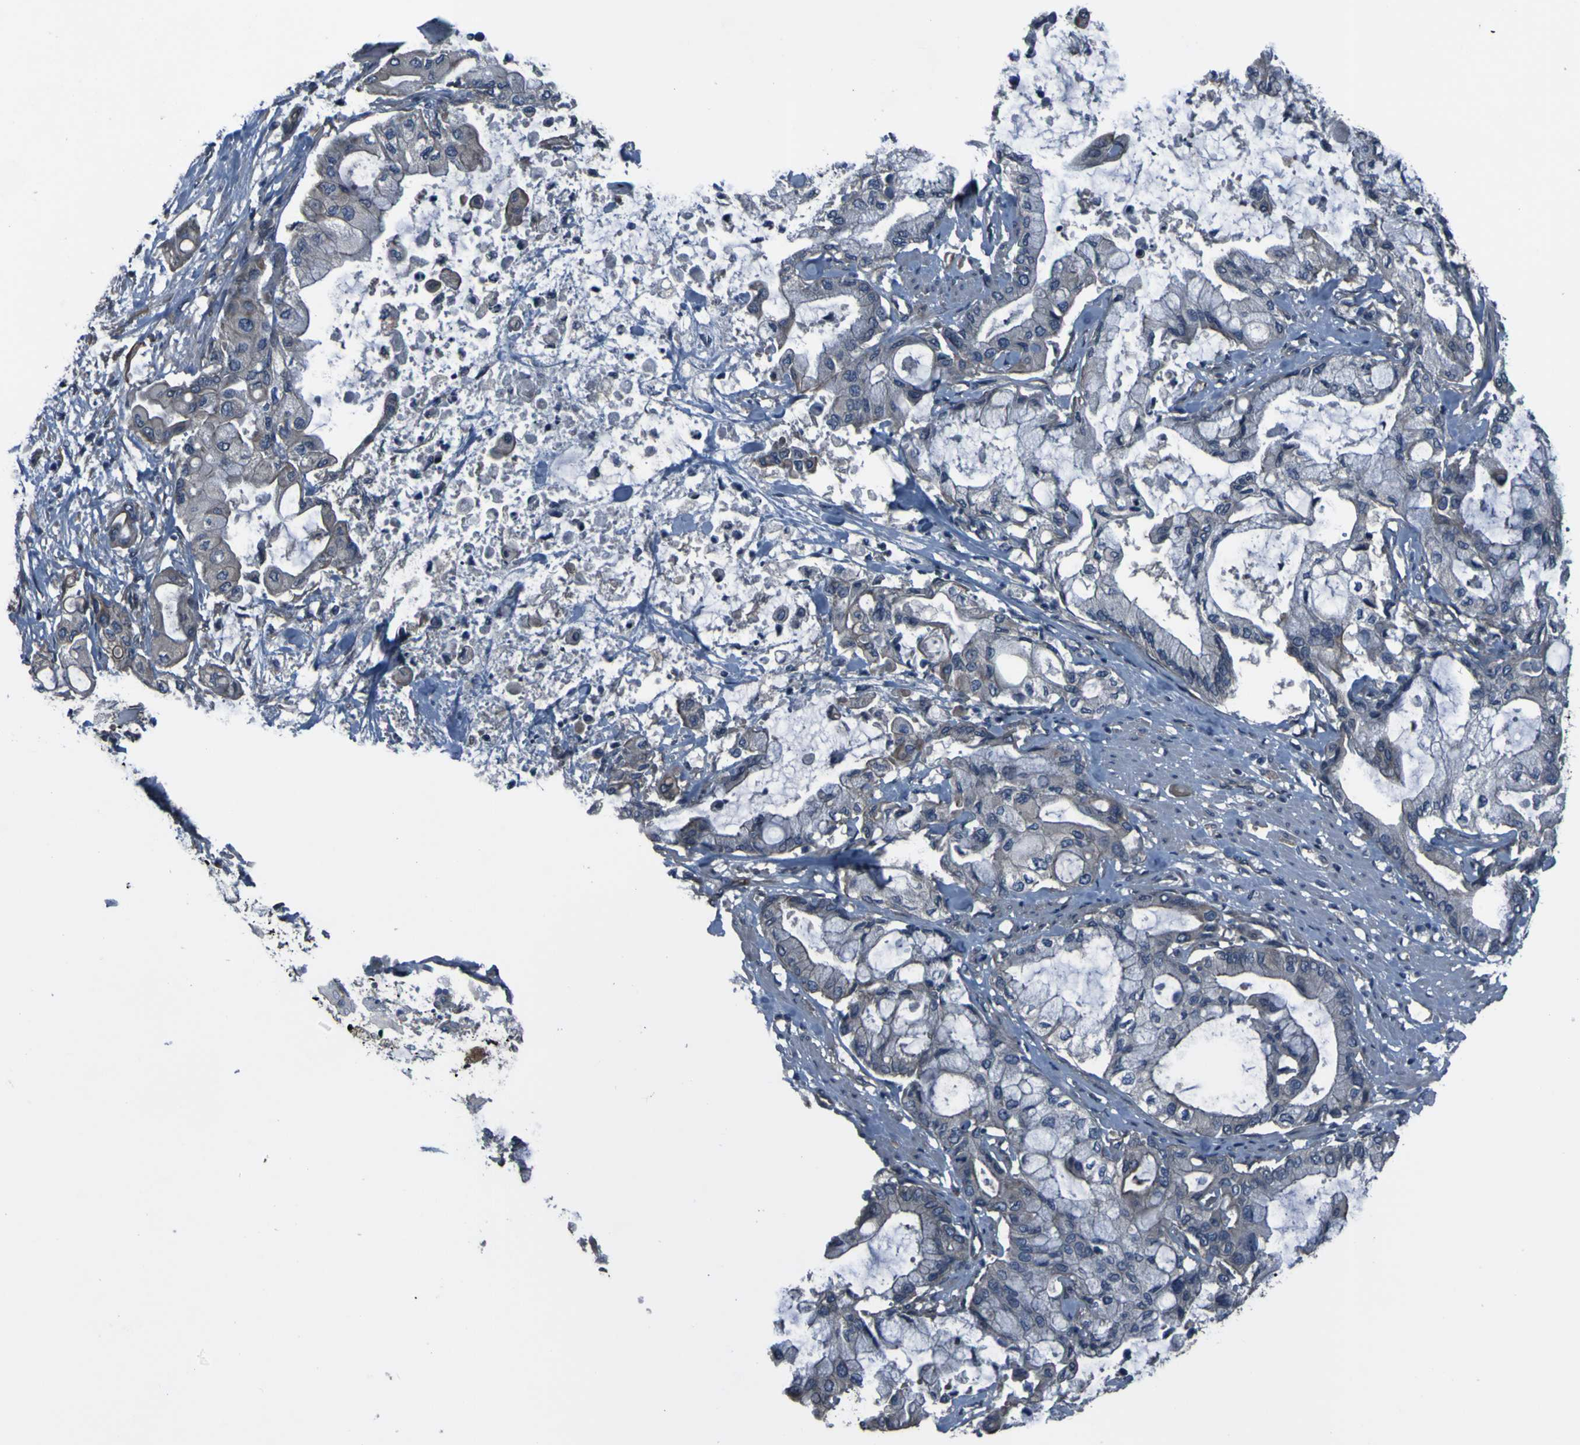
{"staining": {"intensity": "weak", "quantity": "<25%", "location": "cytoplasmic/membranous"}, "tissue": "pancreatic cancer", "cell_type": "Tumor cells", "image_type": "cancer", "snomed": [{"axis": "morphology", "description": "Adenocarcinoma, NOS"}, {"axis": "morphology", "description": "Adenocarcinoma, metastatic, NOS"}, {"axis": "topography", "description": "Lymph node"}, {"axis": "topography", "description": "Pancreas"}, {"axis": "topography", "description": "Duodenum"}], "caption": "IHC of metastatic adenocarcinoma (pancreatic) demonstrates no positivity in tumor cells. Brightfield microscopy of IHC stained with DAB (3,3'-diaminobenzidine) (brown) and hematoxylin (blue), captured at high magnification.", "gene": "GRAMD1A", "patient": {"sex": "female", "age": 64}}